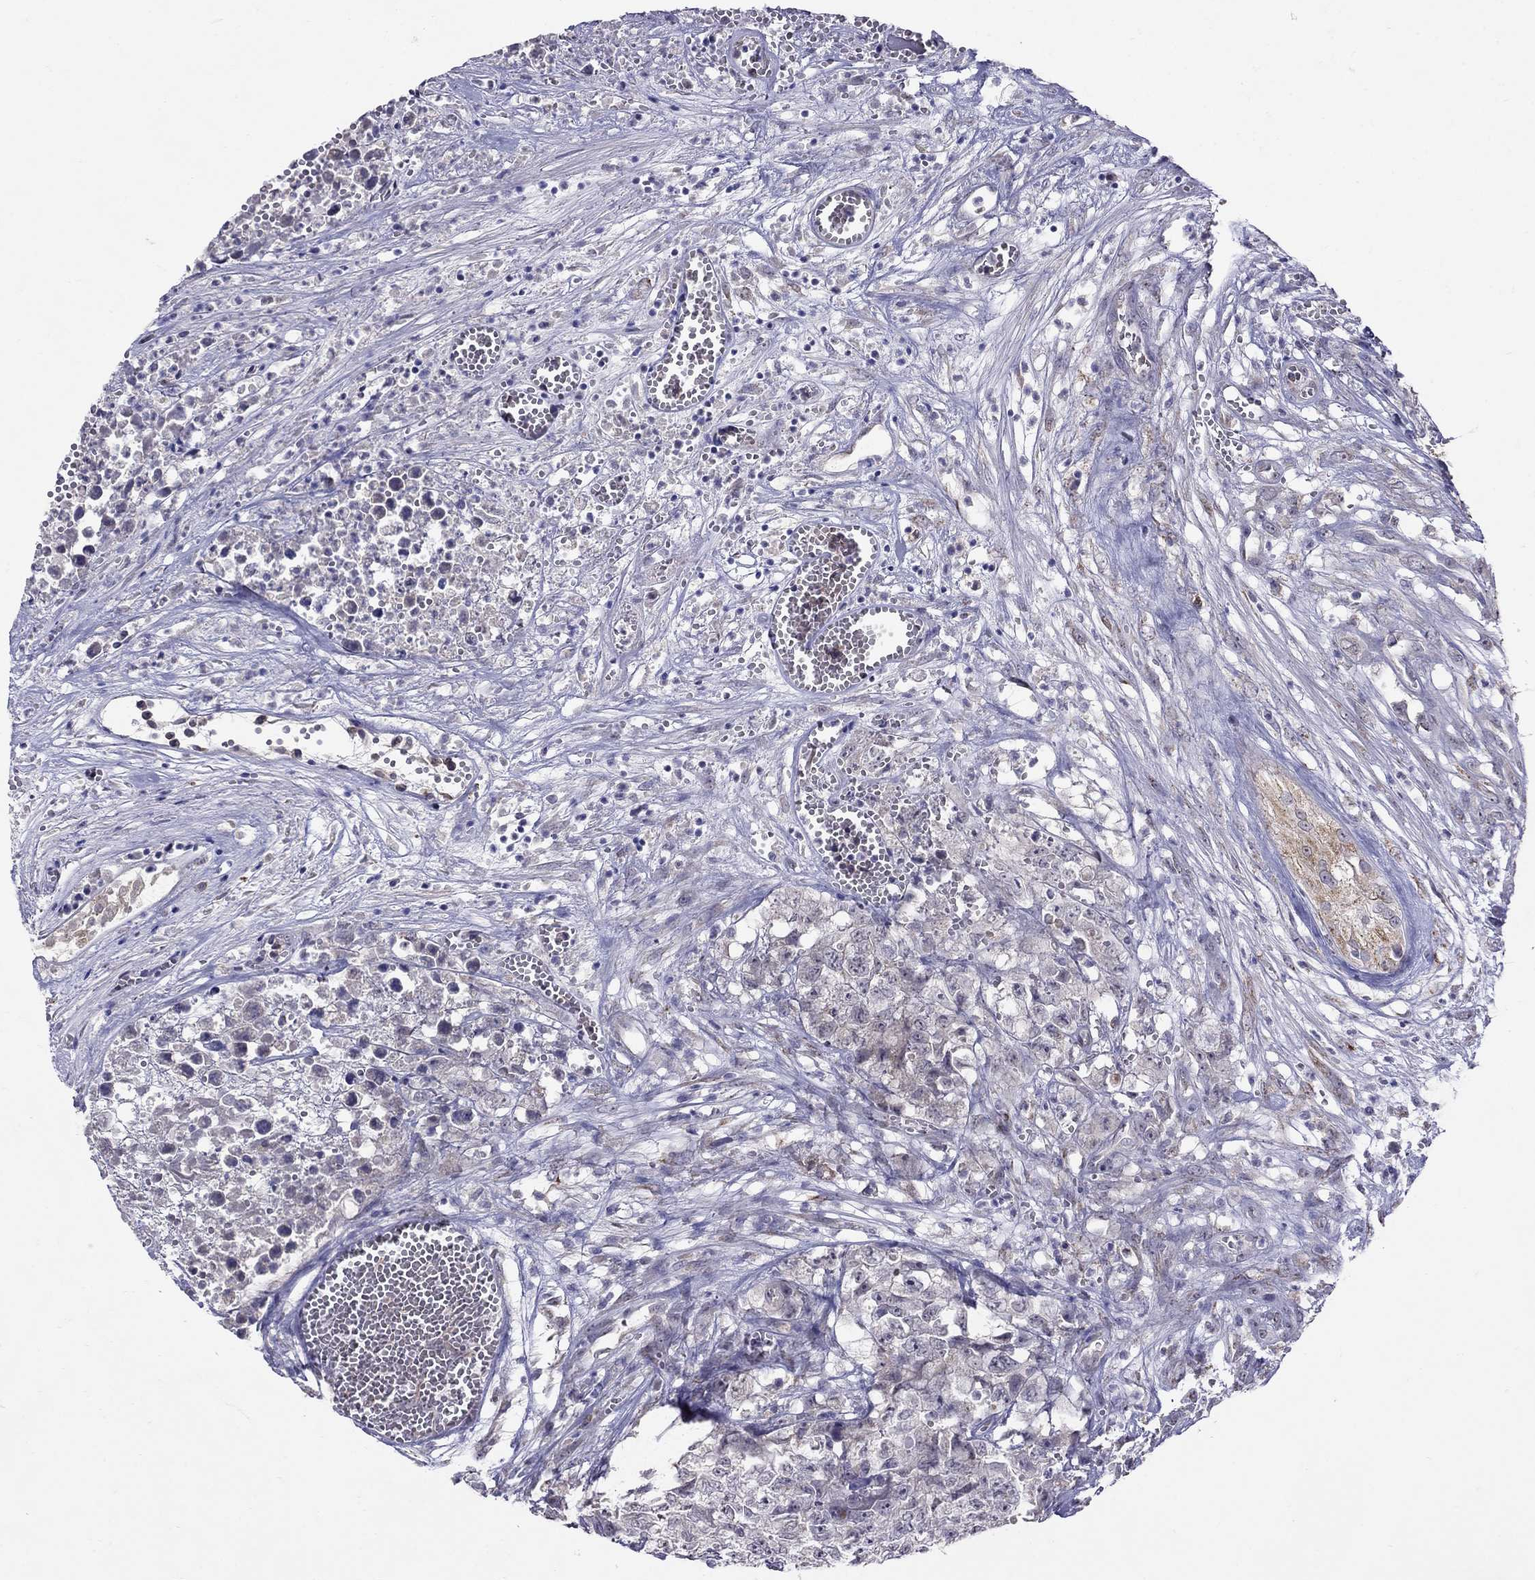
{"staining": {"intensity": "negative", "quantity": "none", "location": "none"}, "tissue": "testis cancer", "cell_type": "Tumor cells", "image_type": "cancer", "snomed": [{"axis": "morphology", "description": "Seminoma, NOS"}, {"axis": "morphology", "description": "Carcinoma, Embryonal, NOS"}, {"axis": "topography", "description": "Testis"}], "caption": "Testis seminoma was stained to show a protein in brown. There is no significant staining in tumor cells. Nuclei are stained in blue.", "gene": "MYO3B", "patient": {"sex": "male", "age": 22}}